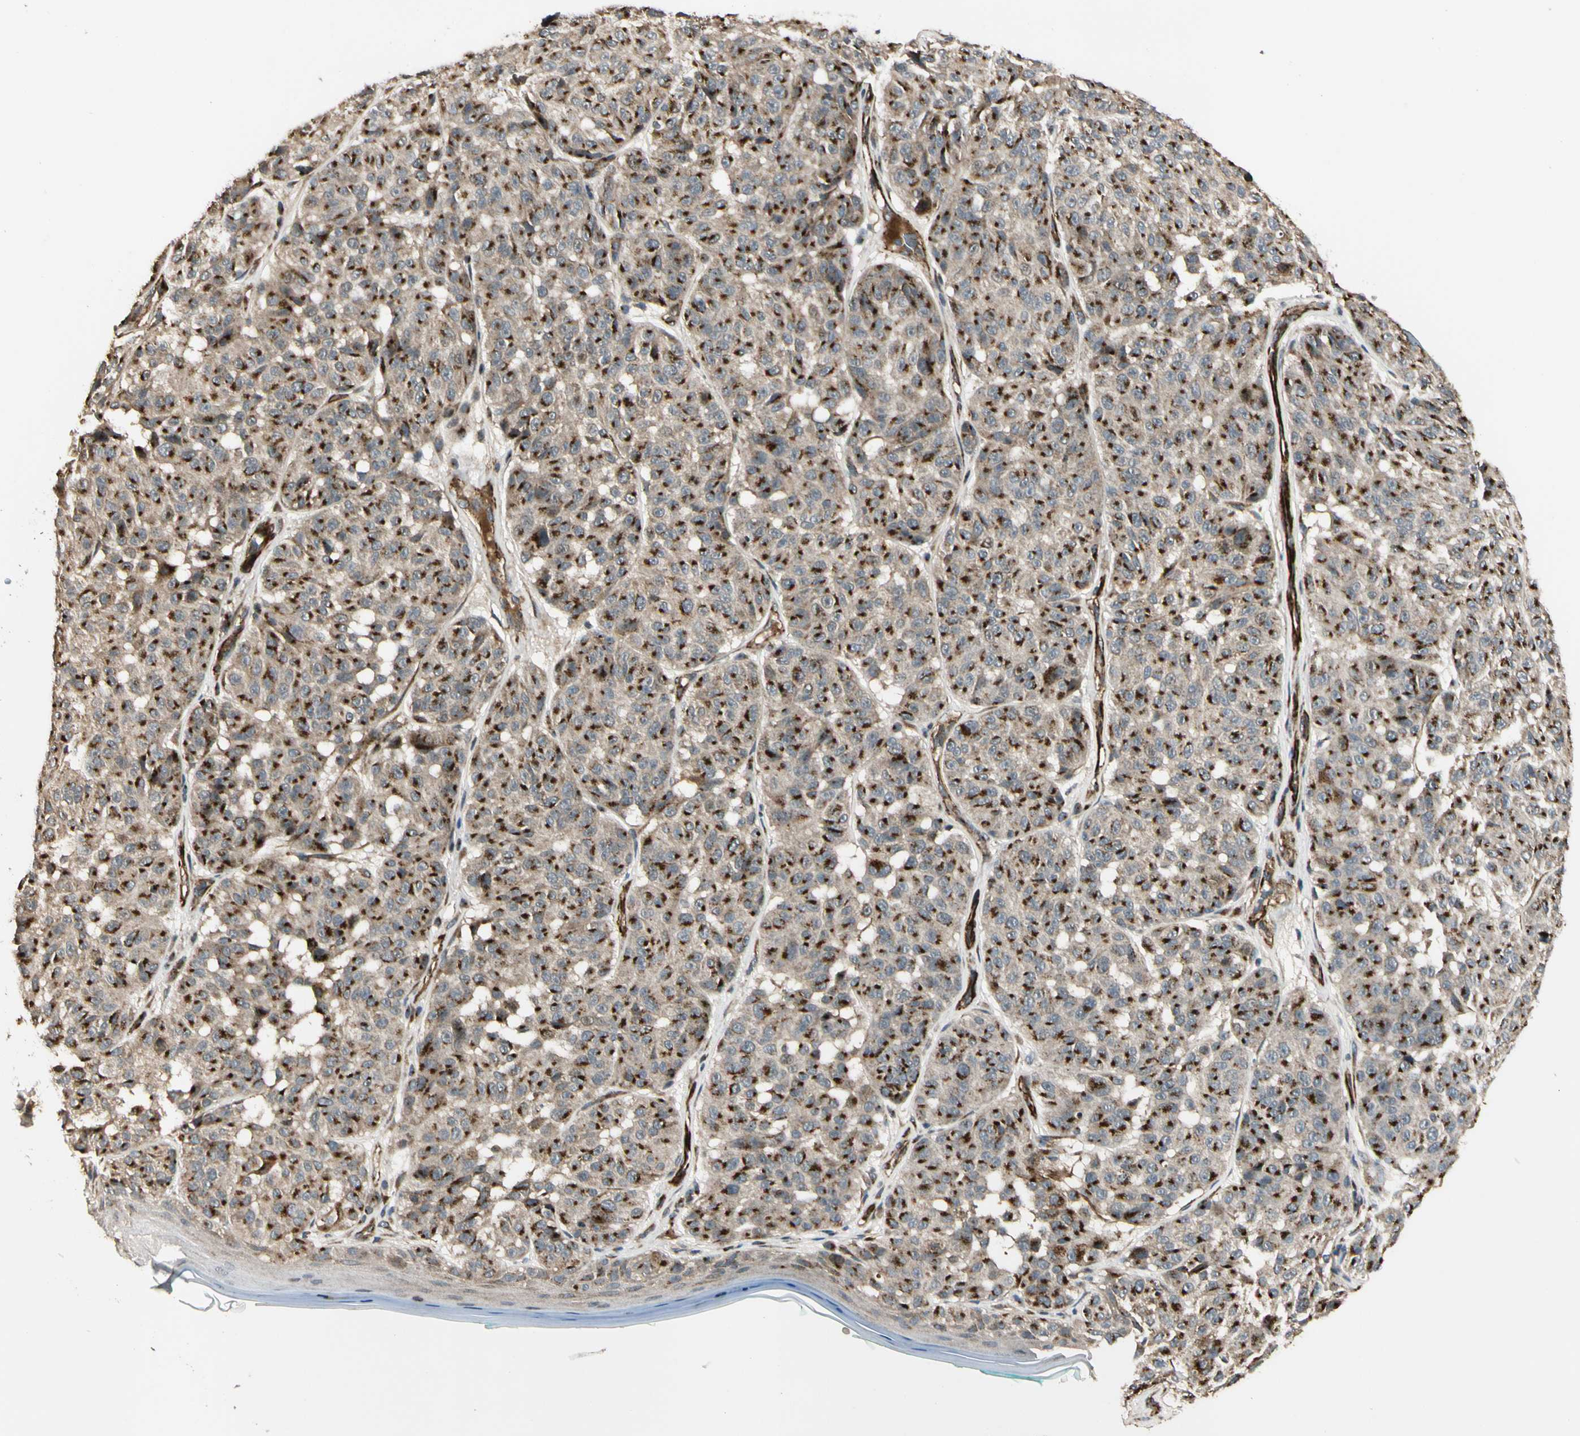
{"staining": {"intensity": "strong", "quantity": ">75%", "location": "cytoplasmic/membranous"}, "tissue": "melanoma", "cell_type": "Tumor cells", "image_type": "cancer", "snomed": [{"axis": "morphology", "description": "Malignant melanoma, NOS"}, {"axis": "topography", "description": "Skin"}], "caption": "Protein expression analysis of human melanoma reveals strong cytoplasmic/membranous expression in approximately >75% of tumor cells.", "gene": "GCK", "patient": {"sex": "female", "age": 46}}